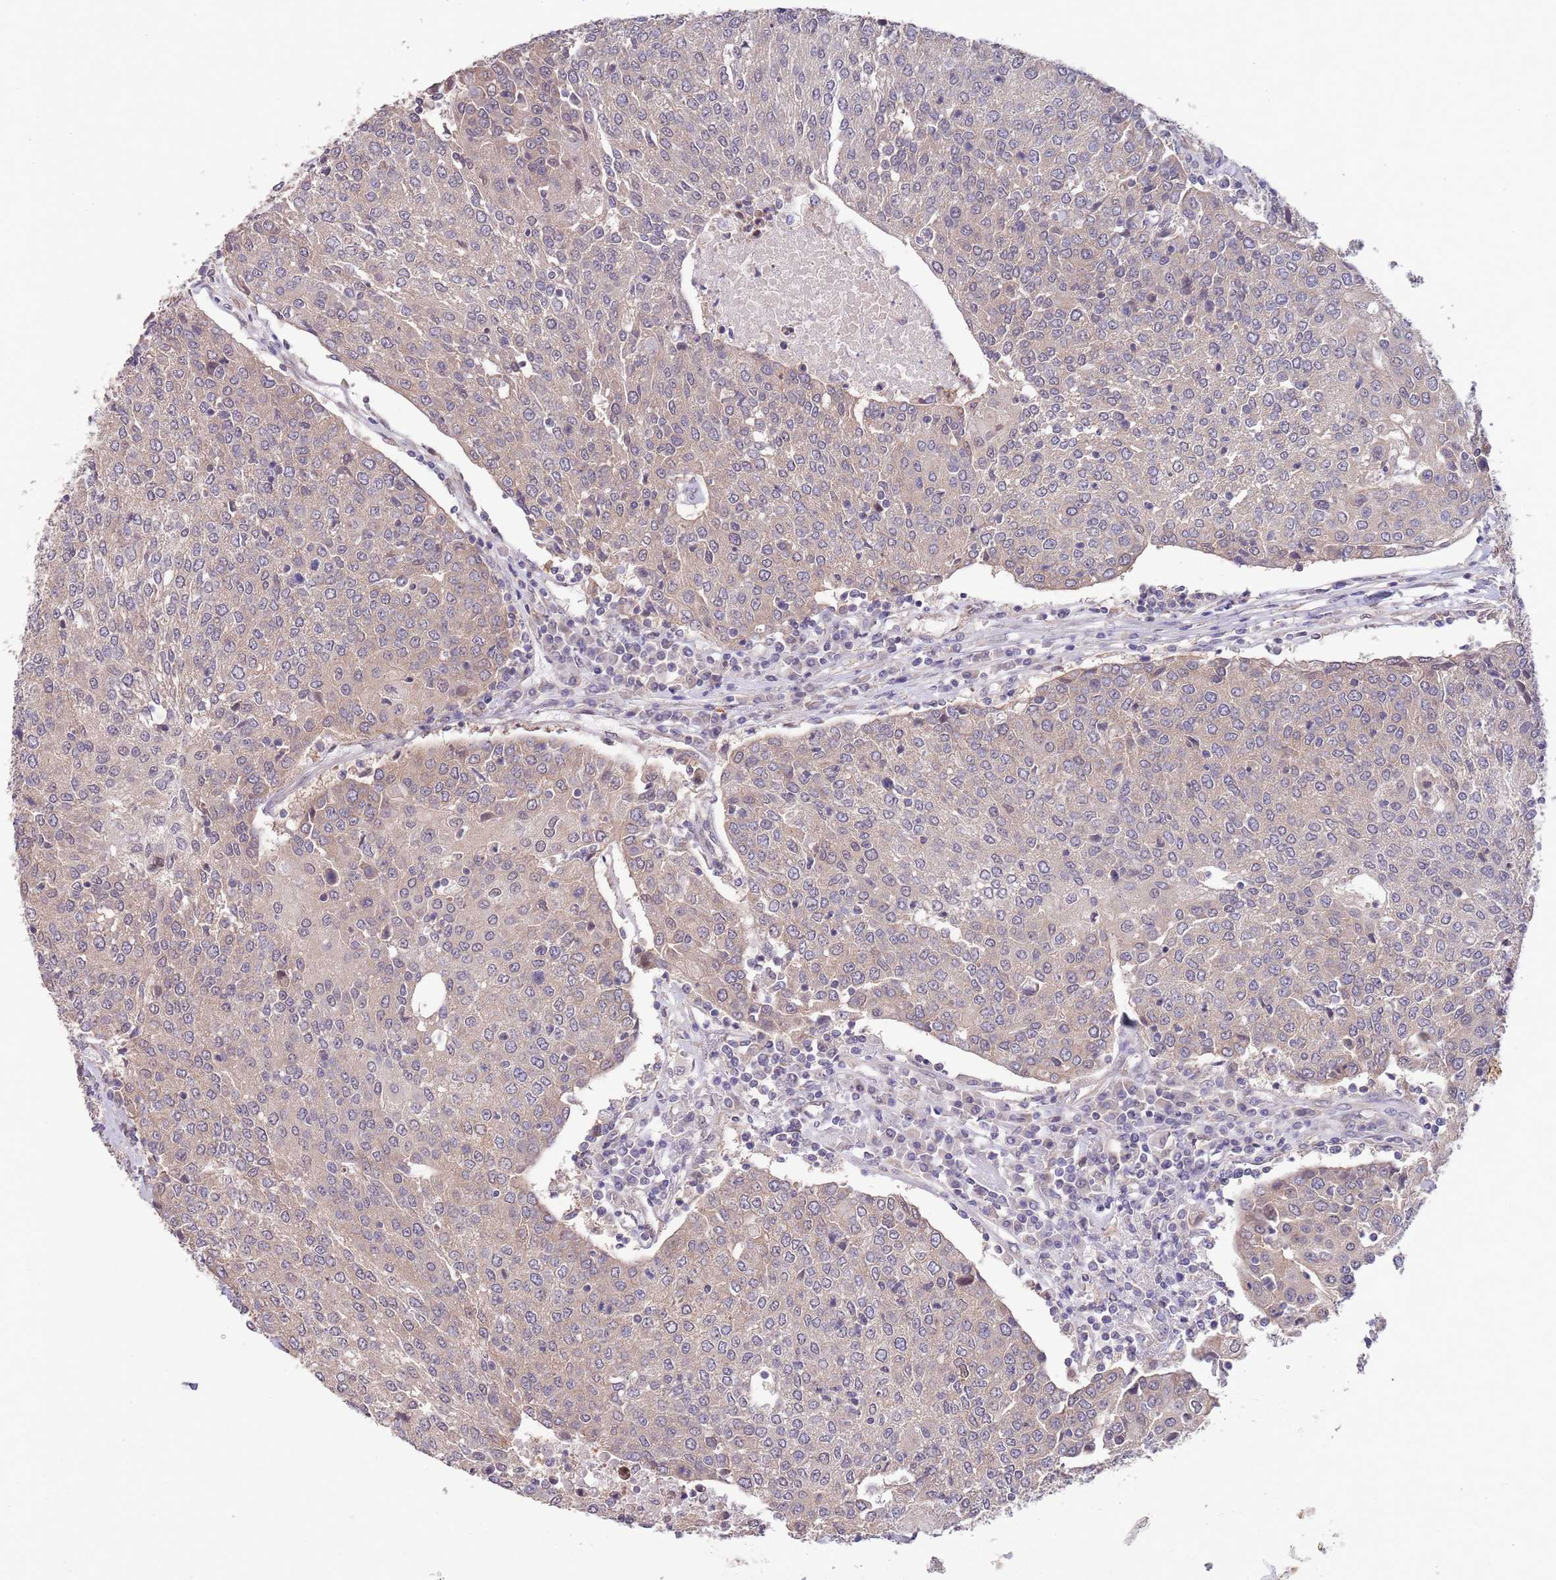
{"staining": {"intensity": "weak", "quantity": ">75%", "location": "cytoplasmic/membranous"}, "tissue": "urothelial cancer", "cell_type": "Tumor cells", "image_type": "cancer", "snomed": [{"axis": "morphology", "description": "Urothelial carcinoma, High grade"}, {"axis": "topography", "description": "Urinary bladder"}], "caption": "The micrograph shows a brown stain indicating the presence of a protein in the cytoplasmic/membranous of tumor cells in urothelial cancer.", "gene": "MARVELD2", "patient": {"sex": "female", "age": 85}}